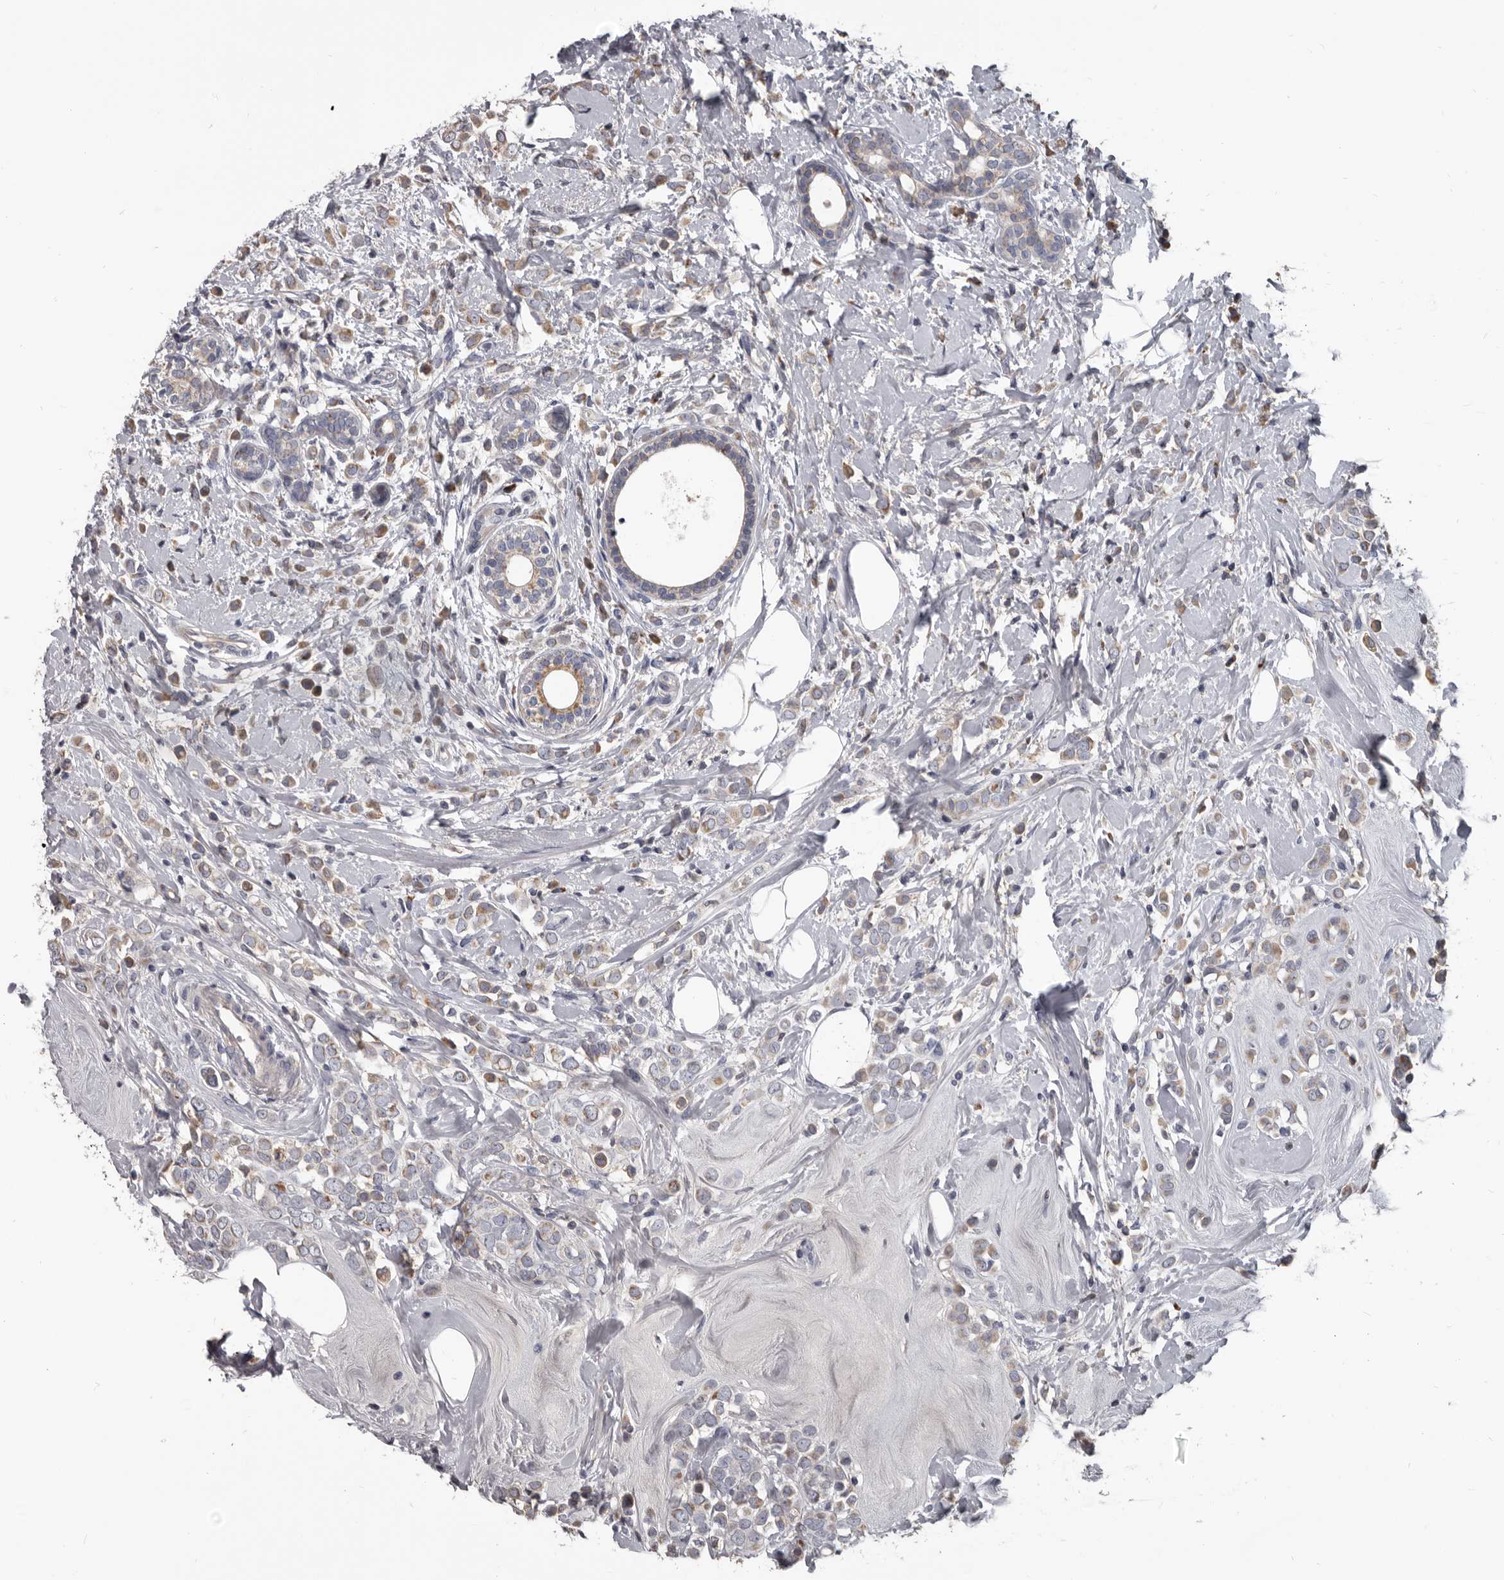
{"staining": {"intensity": "weak", "quantity": "25%-75%", "location": "cytoplasmic/membranous"}, "tissue": "breast cancer", "cell_type": "Tumor cells", "image_type": "cancer", "snomed": [{"axis": "morphology", "description": "Lobular carcinoma"}, {"axis": "topography", "description": "Breast"}], "caption": "Breast cancer stained with DAB IHC demonstrates low levels of weak cytoplasmic/membranous staining in about 25%-75% of tumor cells.", "gene": "ALDH5A1", "patient": {"sex": "female", "age": 47}}